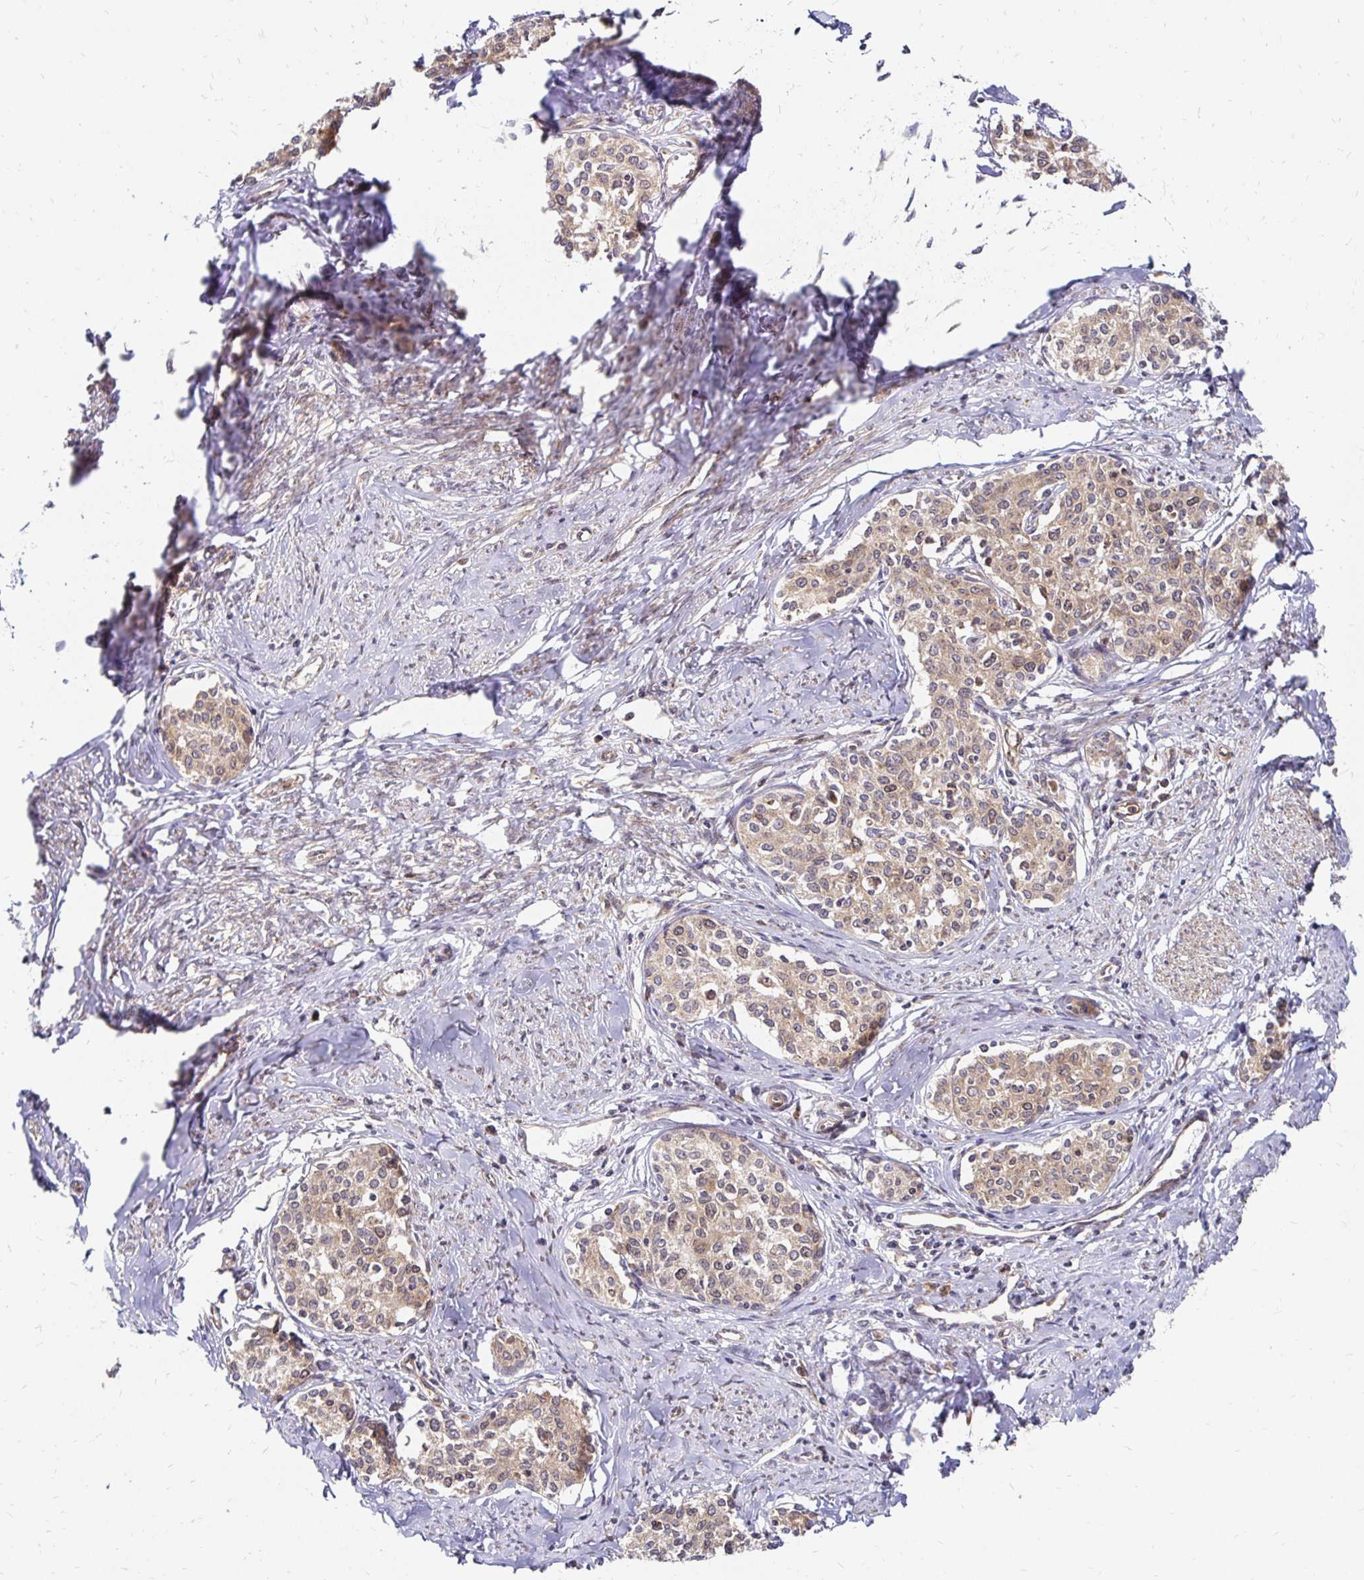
{"staining": {"intensity": "weak", "quantity": ">75%", "location": "cytoplasmic/membranous"}, "tissue": "cervical cancer", "cell_type": "Tumor cells", "image_type": "cancer", "snomed": [{"axis": "morphology", "description": "Squamous cell carcinoma, NOS"}, {"axis": "morphology", "description": "Adenocarcinoma, NOS"}, {"axis": "topography", "description": "Cervix"}], "caption": "A brown stain shows weak cytoplasmic/membranous positivity of a protein in cervical cancer tumor cells.", "gene": "ZW10", "patient": {"sex": "female", "age": 52}}